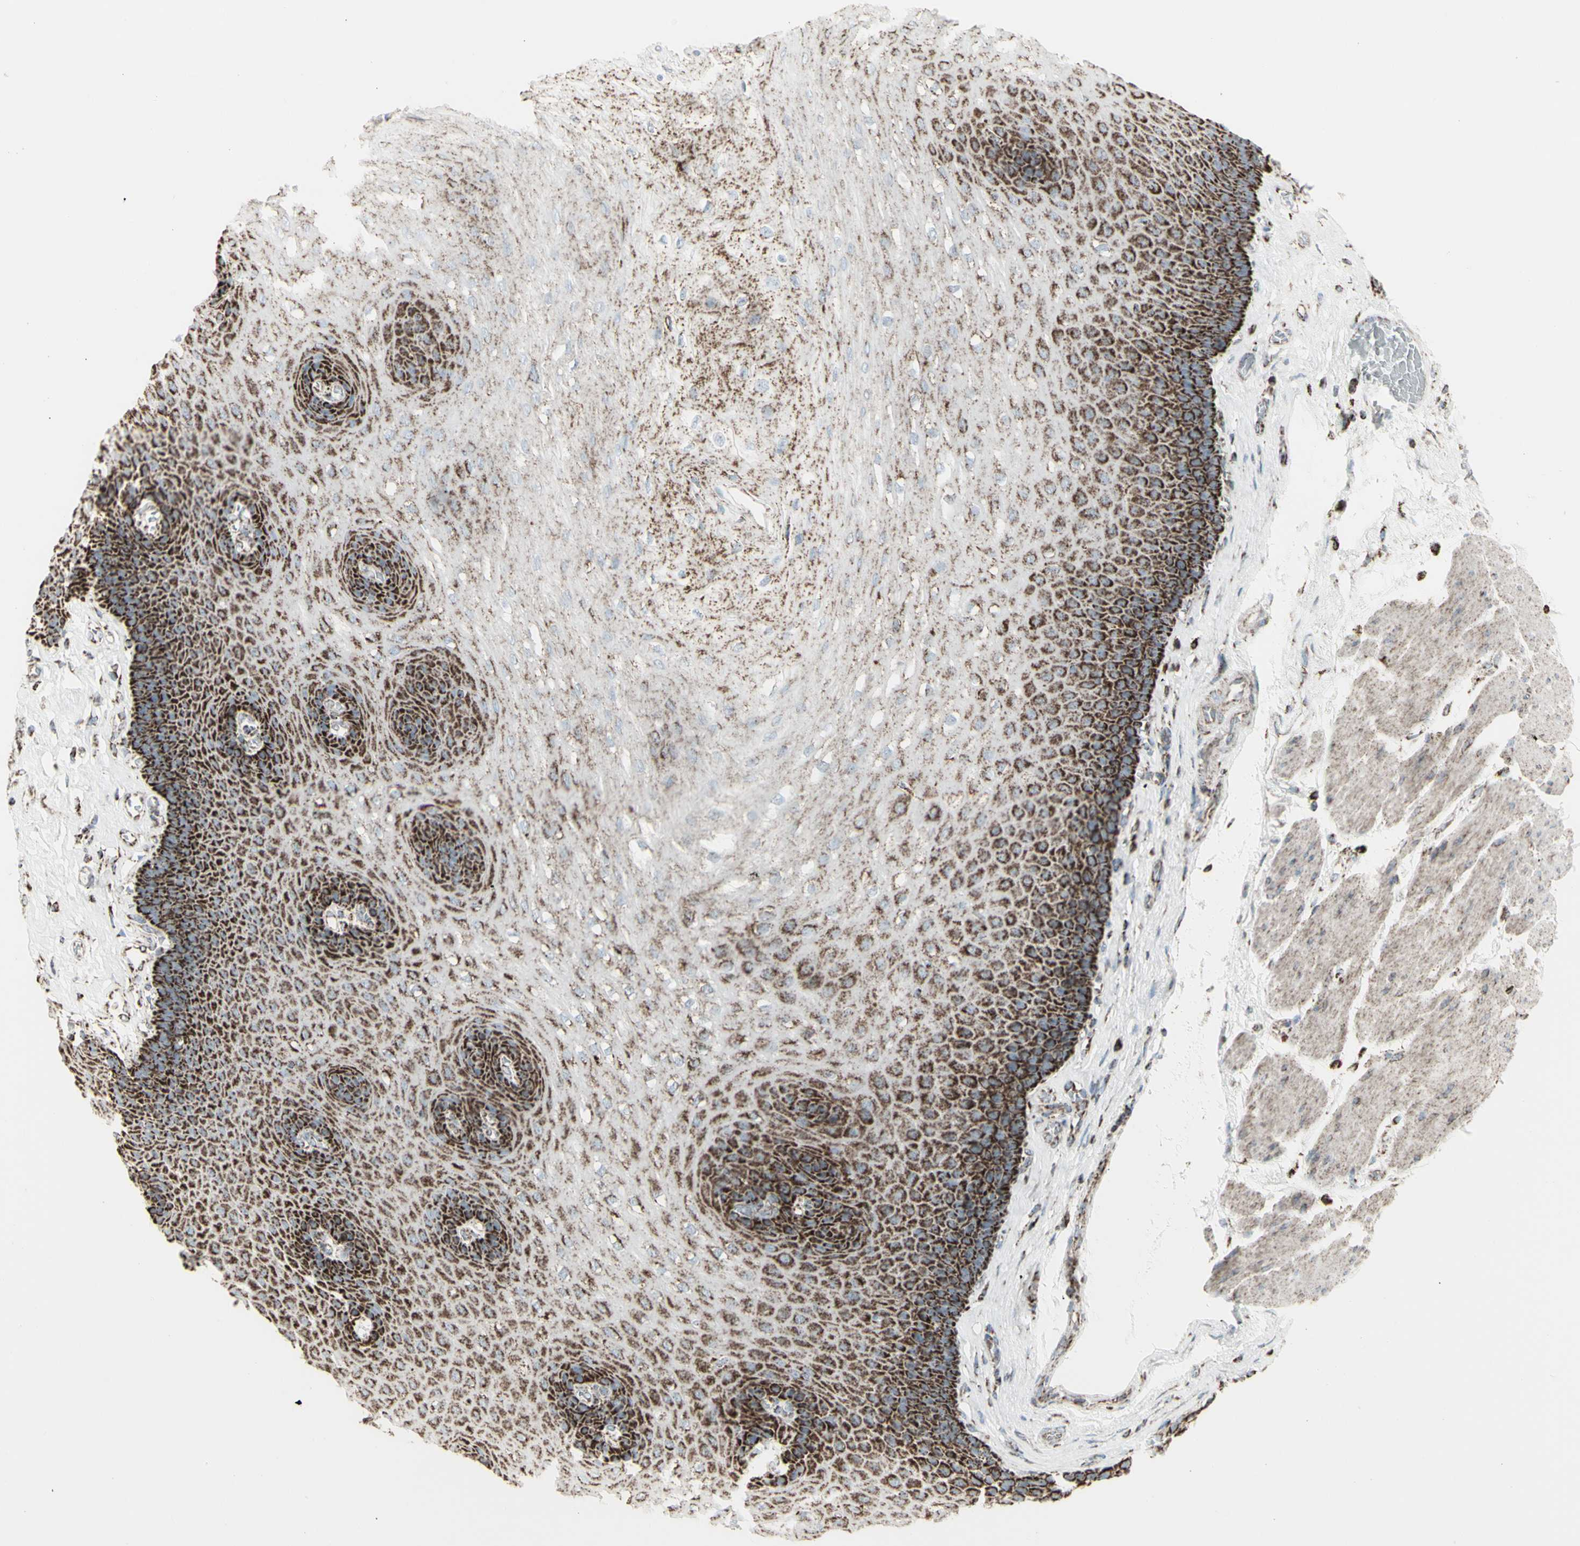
{"staining": {"intensity": "strong", "quantity": "25%-75%", "location": "cytoplasmic/membranous"}, "tissue": "esophagus", "cell_type": "Squamous epithelial cells", "image_type": "normal", "snomed": [{"axis": "morphology", "description": "Normal tissue, NOS"}, {"axis": "topography", "description": "Esophagus"}], "caption": "Strong cytoplasmic/membranous staining is seen in approximately 25%-75% of squamous epithelial cells in unremarkable esophagus.", "gene": "PLGRKT", "patient": {"sex": "female", "age": 72}}